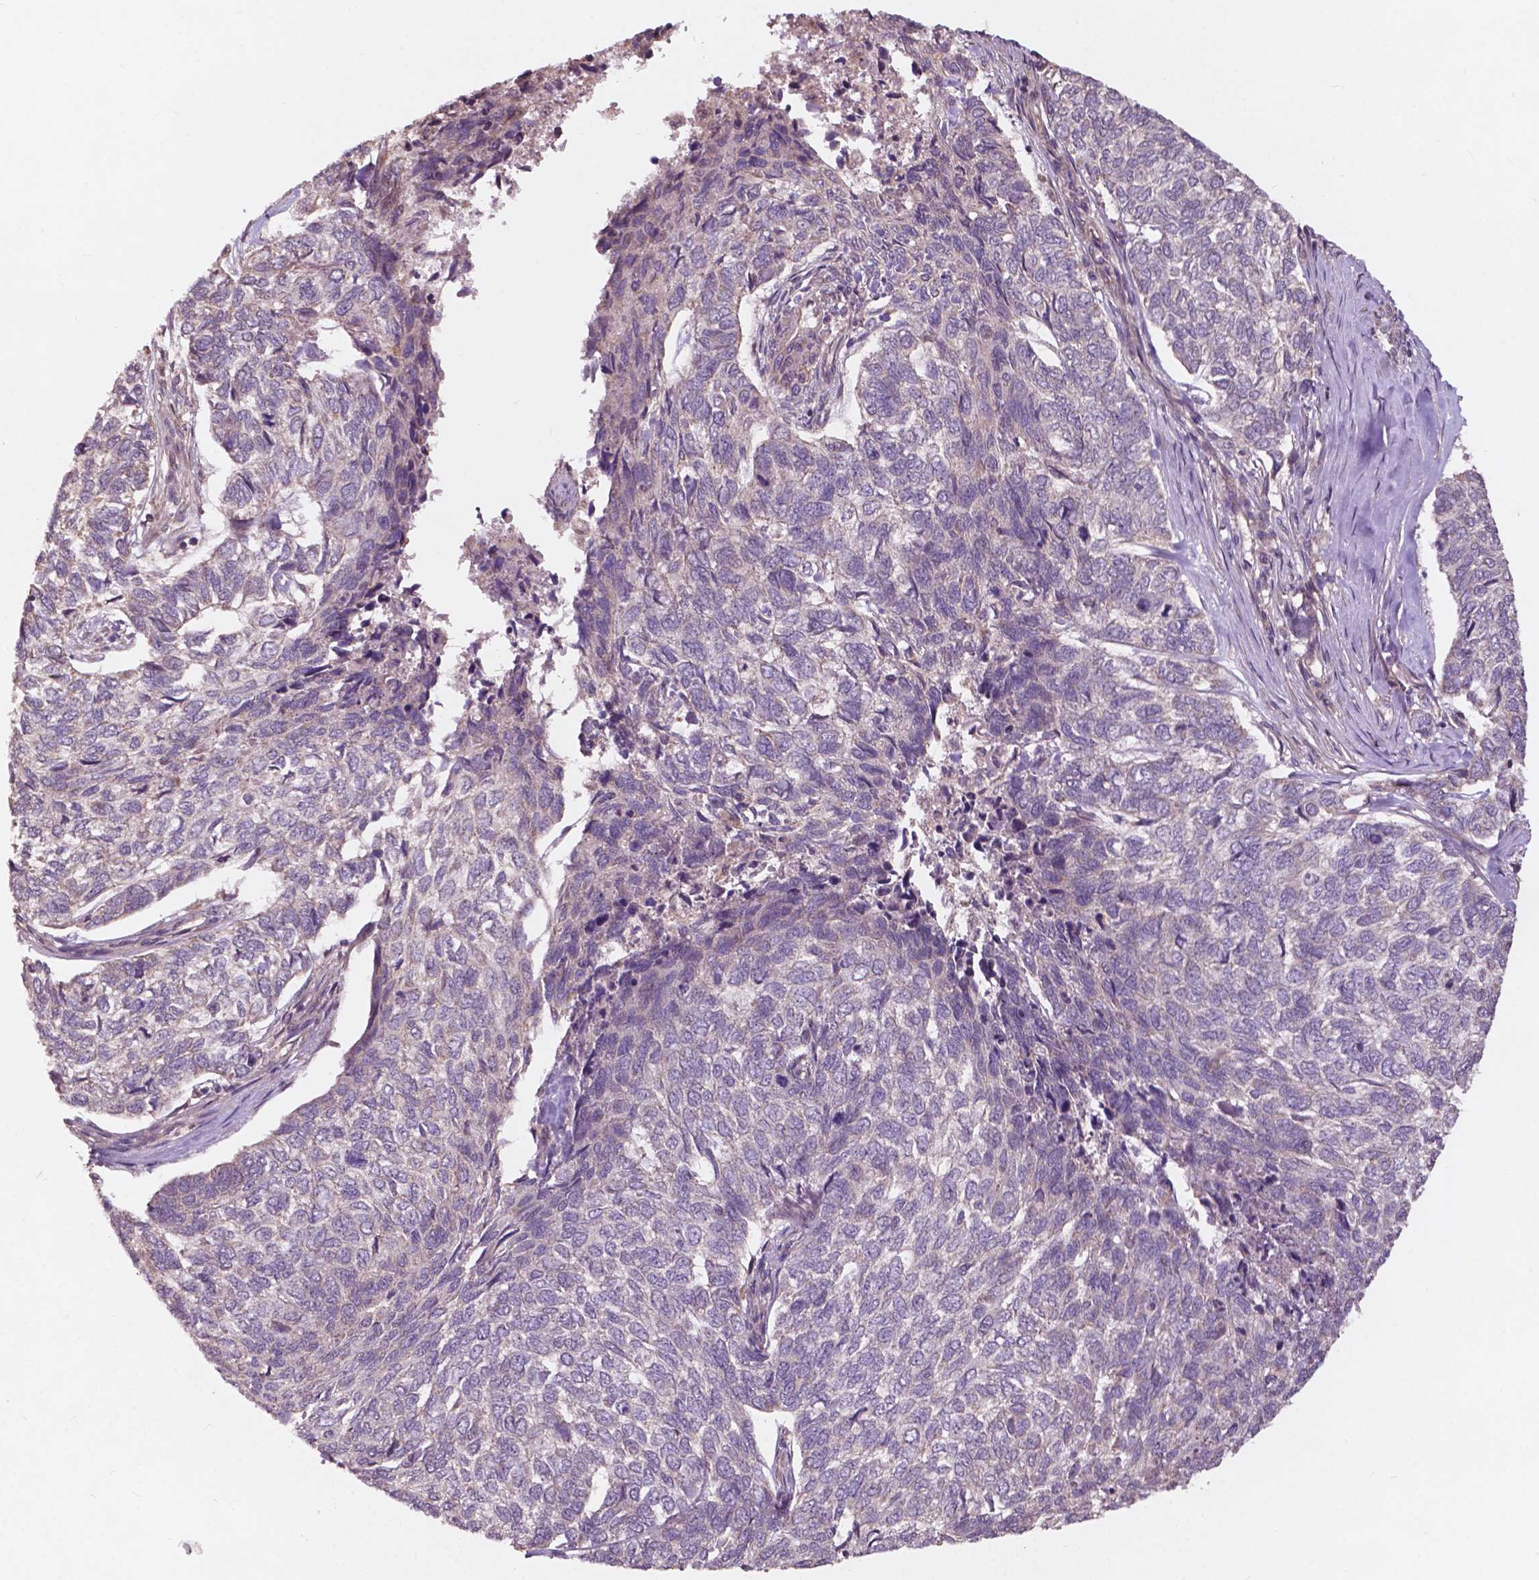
{"staining": {"intensity": "negative", "quantity": "none", "location": "none"}, "tissue": "skin cancer", "cell_type": "Tumor cells", "image_type": "cancer", "snomed": [{"axis": "morphology", "description": "Basal cell carcinoma"}, {"axis": "topography", "description": "Skin"}], "caption": "Histopathology image shows no significant protein positivity in tumor cells of skin cancer (basal cell carcinoma). (DAB (3,3'-diaminobenzidine) immunohistochemistry, high magnification).", "gene": "CDC42BPA", "patient": {"sex": "female", "age": 65}}